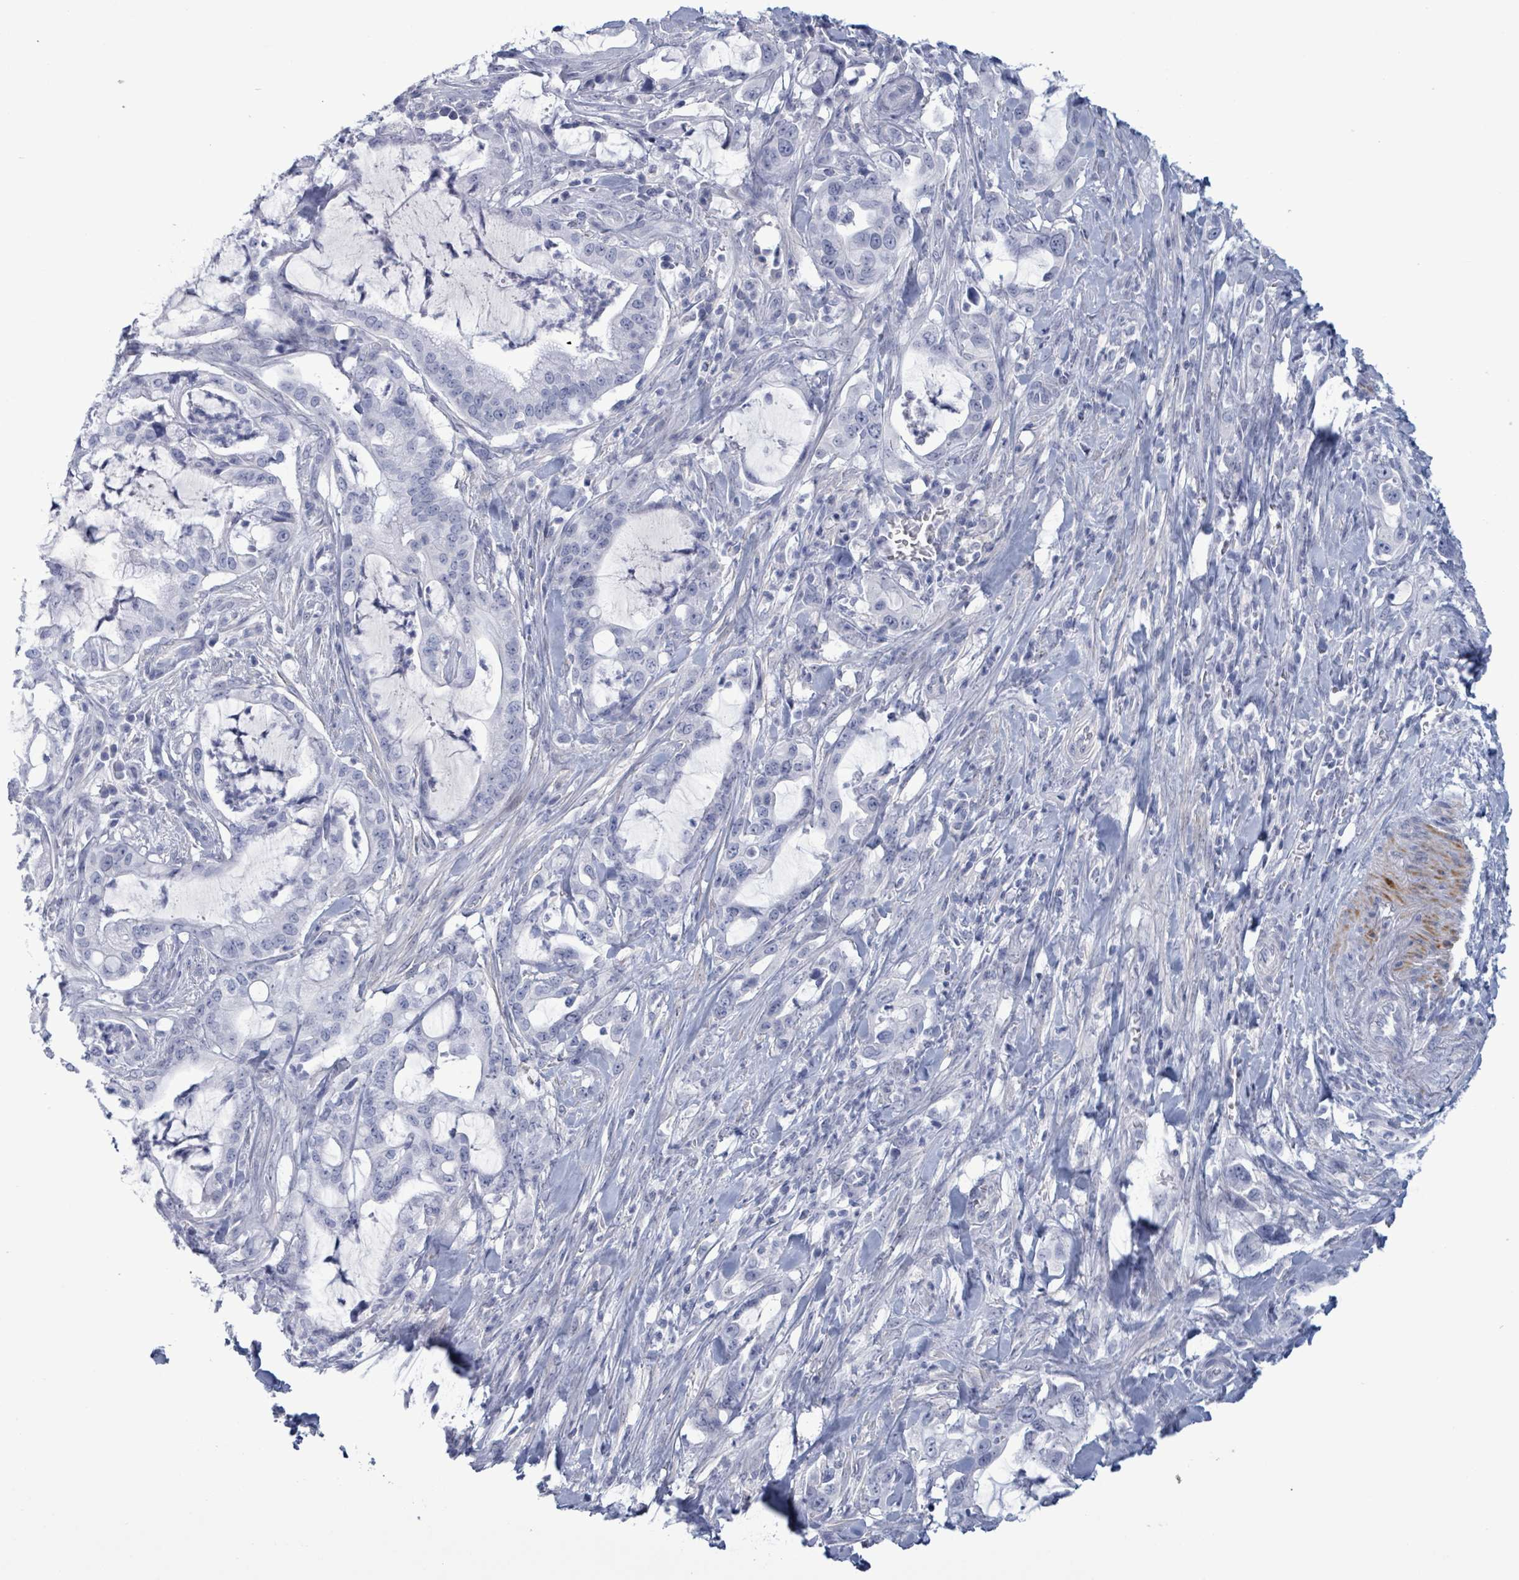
{"staining": {"intensity": "negative", "quantity": "none", "location": "none"}, "tissue": "pancreatic cancer", "cell_type": "Tumor cells", "image_type": "cancer", "snomed": [{"axis": "morphology", "description": "Adenocarcinoma, NOS"}, {"axis": "topography", "description": "Pancreas"}], "caption": "The micrograph demonstrates no significant staining in tumor cells of pancreatic cancer.", "gene": "ZNF771", "patient": {"sex": "female", "age": 61}}